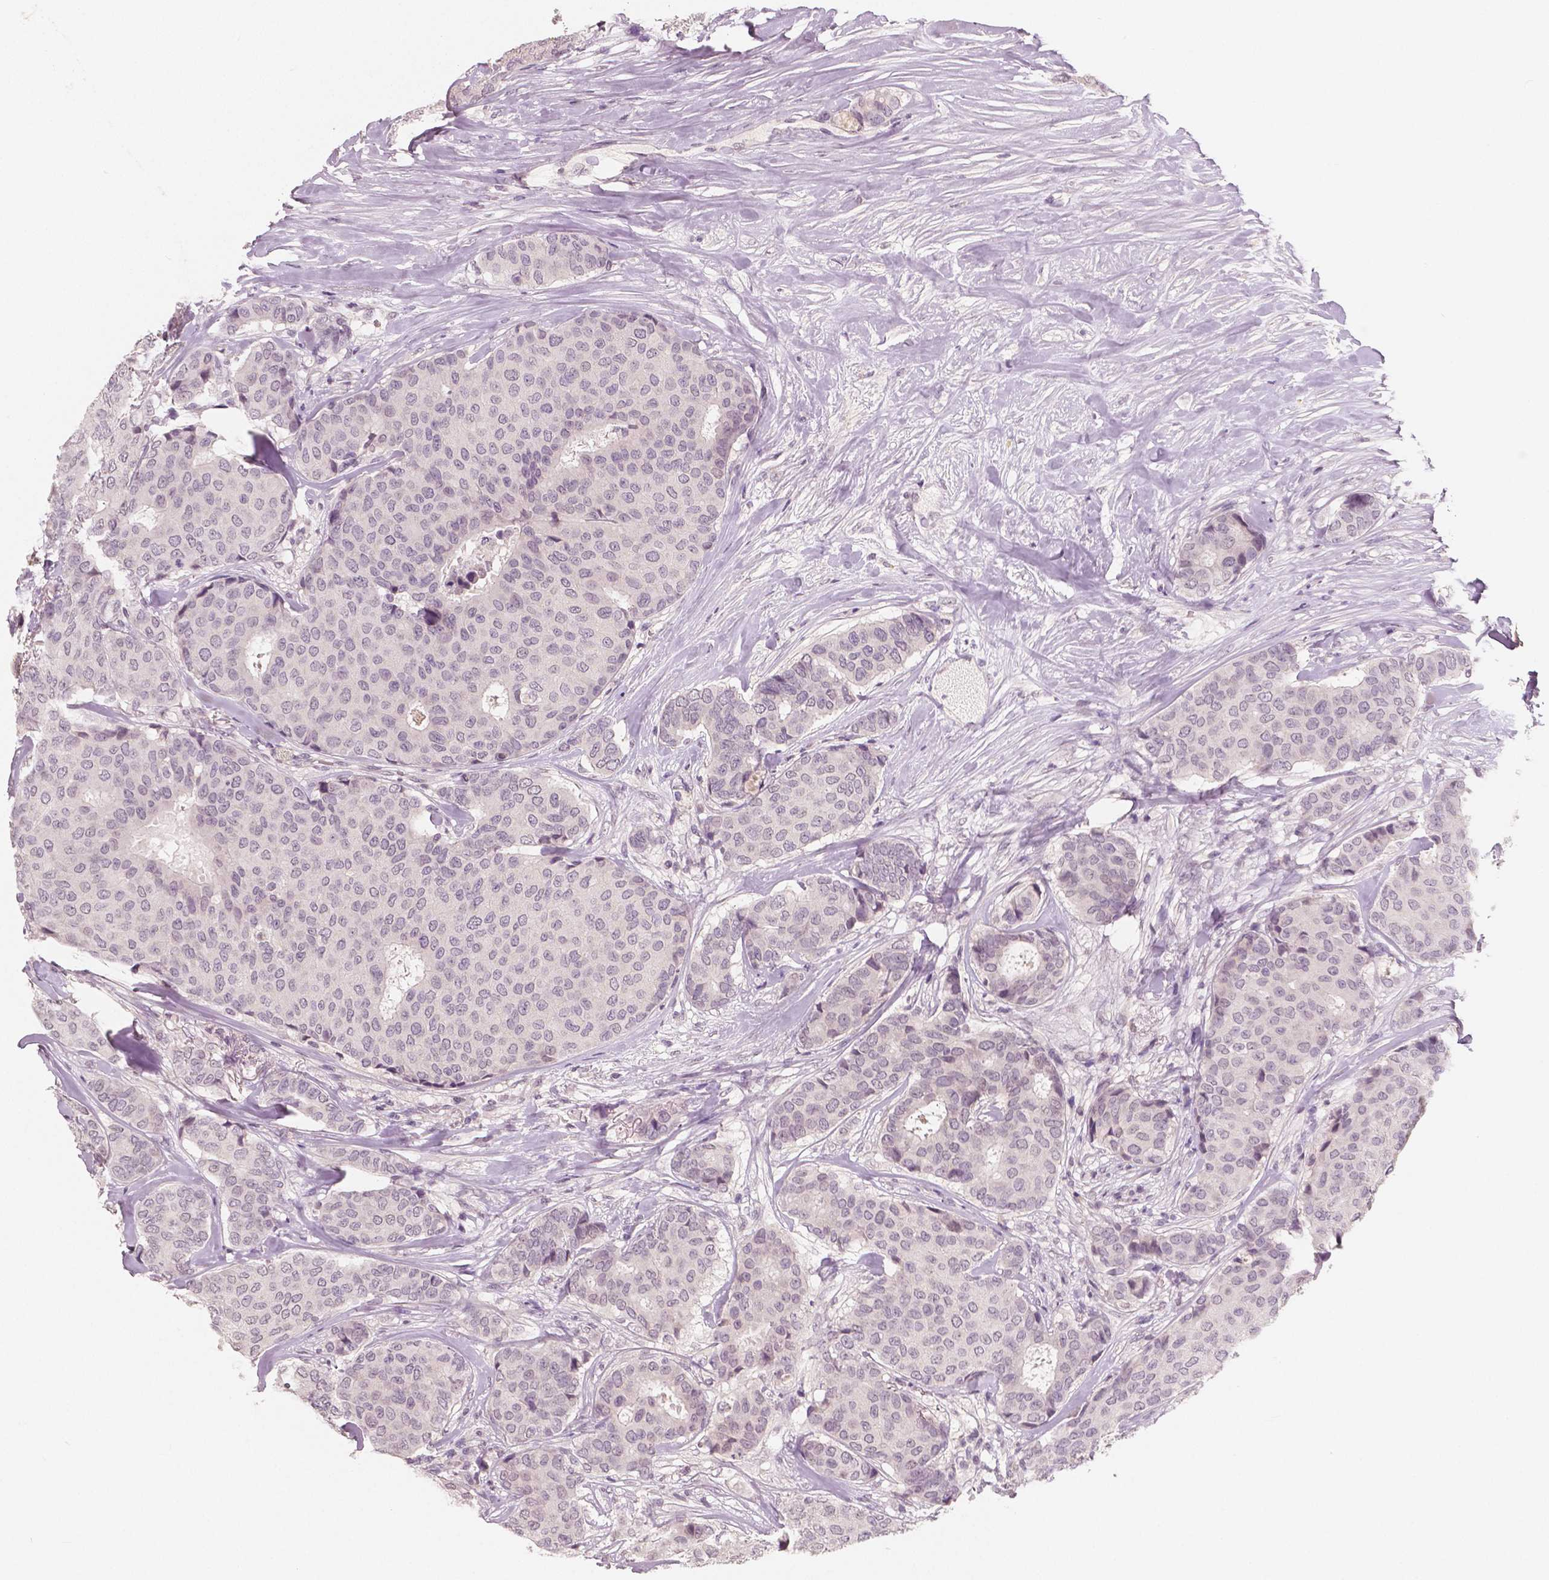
{"staining": {"intensity": "negative", "quantity": "none", "location": "none"}, "tissue": "breast cancer", "cell_type": "Tumor cells", "image_type": "cancer", "snomed": [{"axis": "morphology", "description": "Duct carcinoma"}, {"axis": "topography", "description": "Breast"}], "caption": "Tumor cells show no significant protein positivity in breast cancer.", "gene": "RNASE7", "patient": {"sex": "female", "age": 75}}